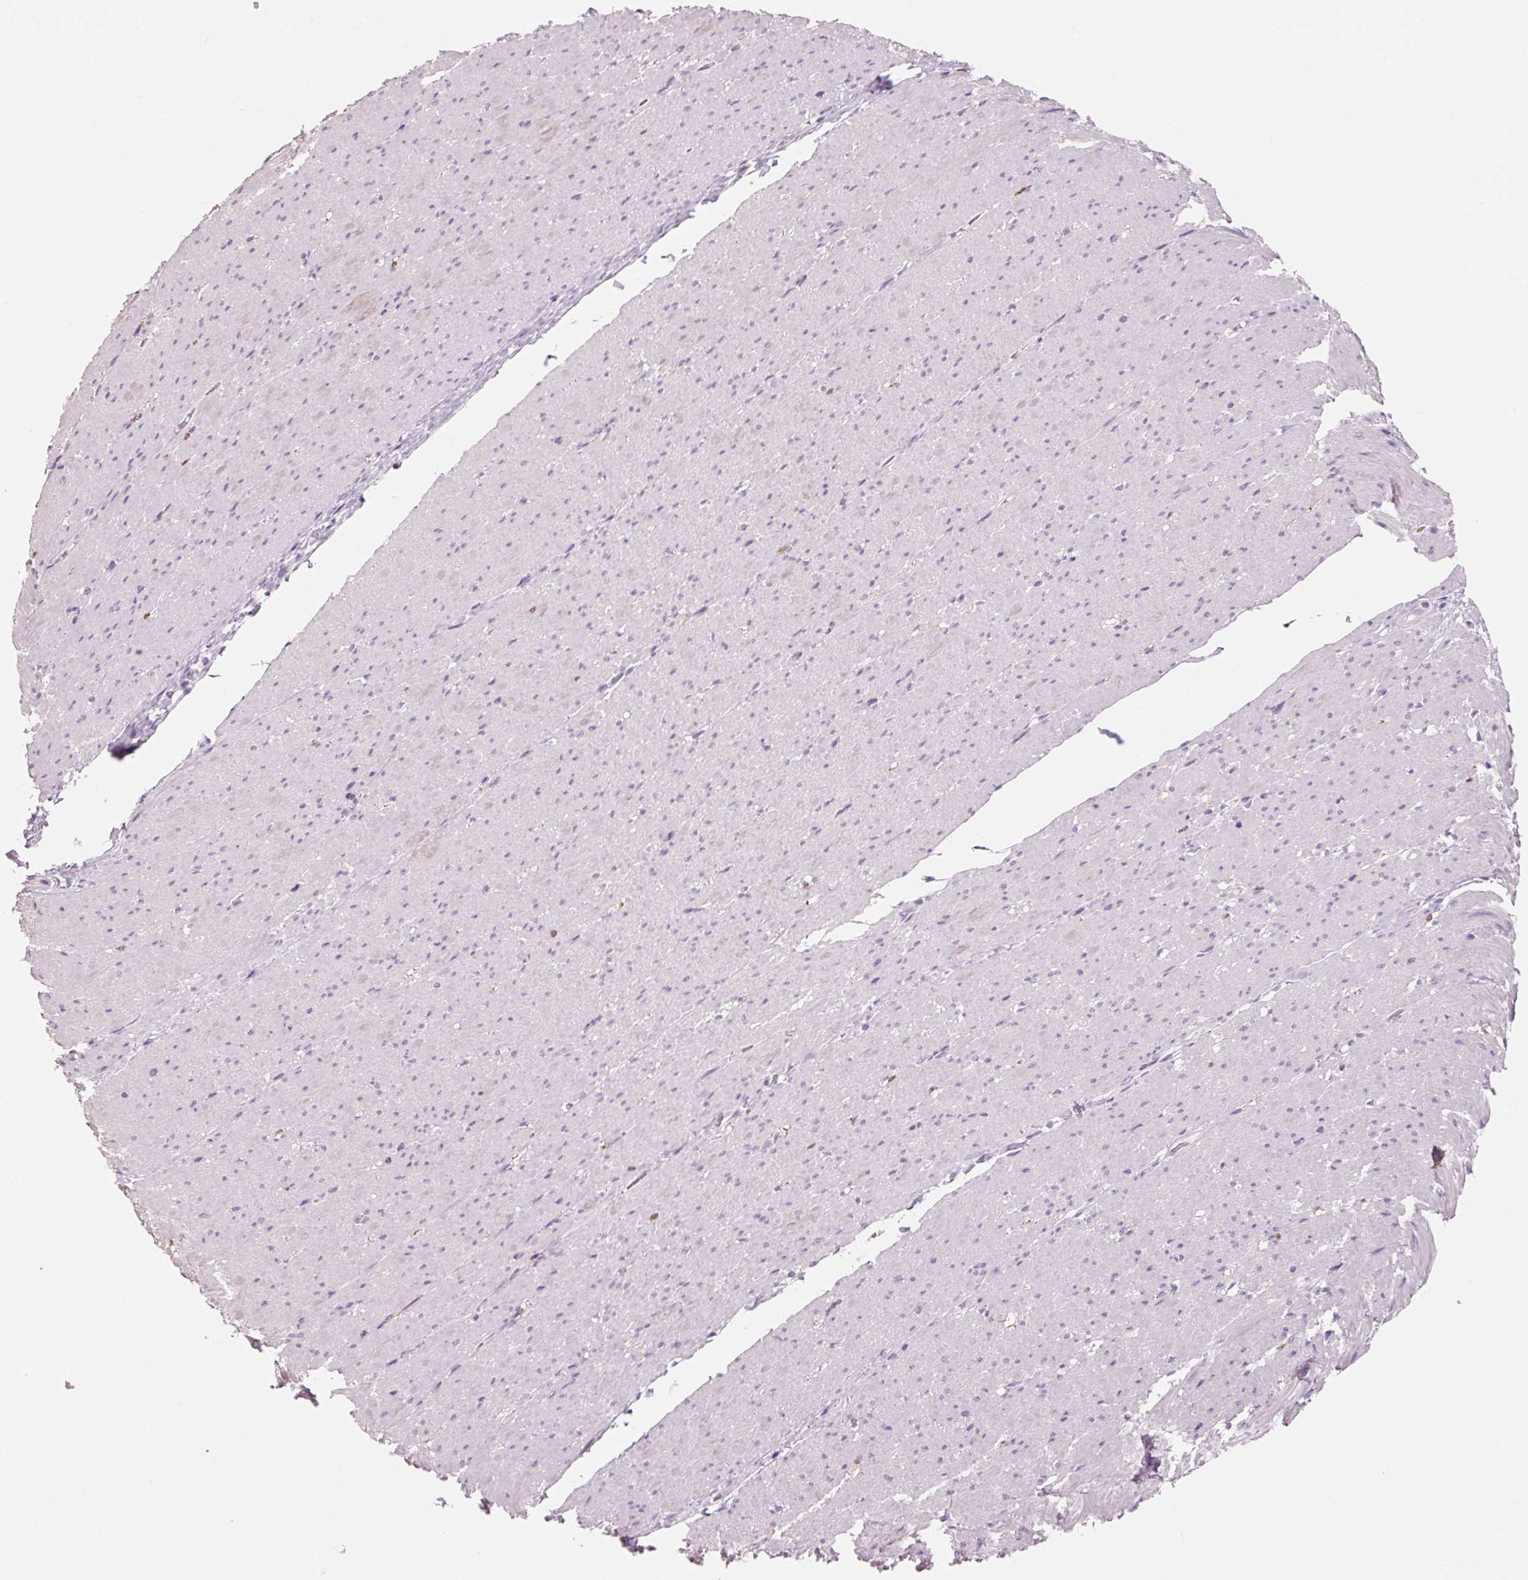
{"staining": {"intensity": "negative", "quantity": "none", "location": "none"}, "tissue": "smooth muscle", "cell_type": "Smooth muscle cells", "image_type": "normal", "snomed": [{"axis": "morphology", "description": "Normal tissue, NOS"}, {"axis": "topography", "description": "Smooth muscle"}, {"axis": "topography", "description": "Rectum"}], "caption": "A high-resolution micrograph shows immunohistochemistry staining of benign smooth muscle, which demonstrates no significant positivity in smooth muscle cells.", "gene": "OR8K1", "patient": {"sex": "male", "age": 53}}